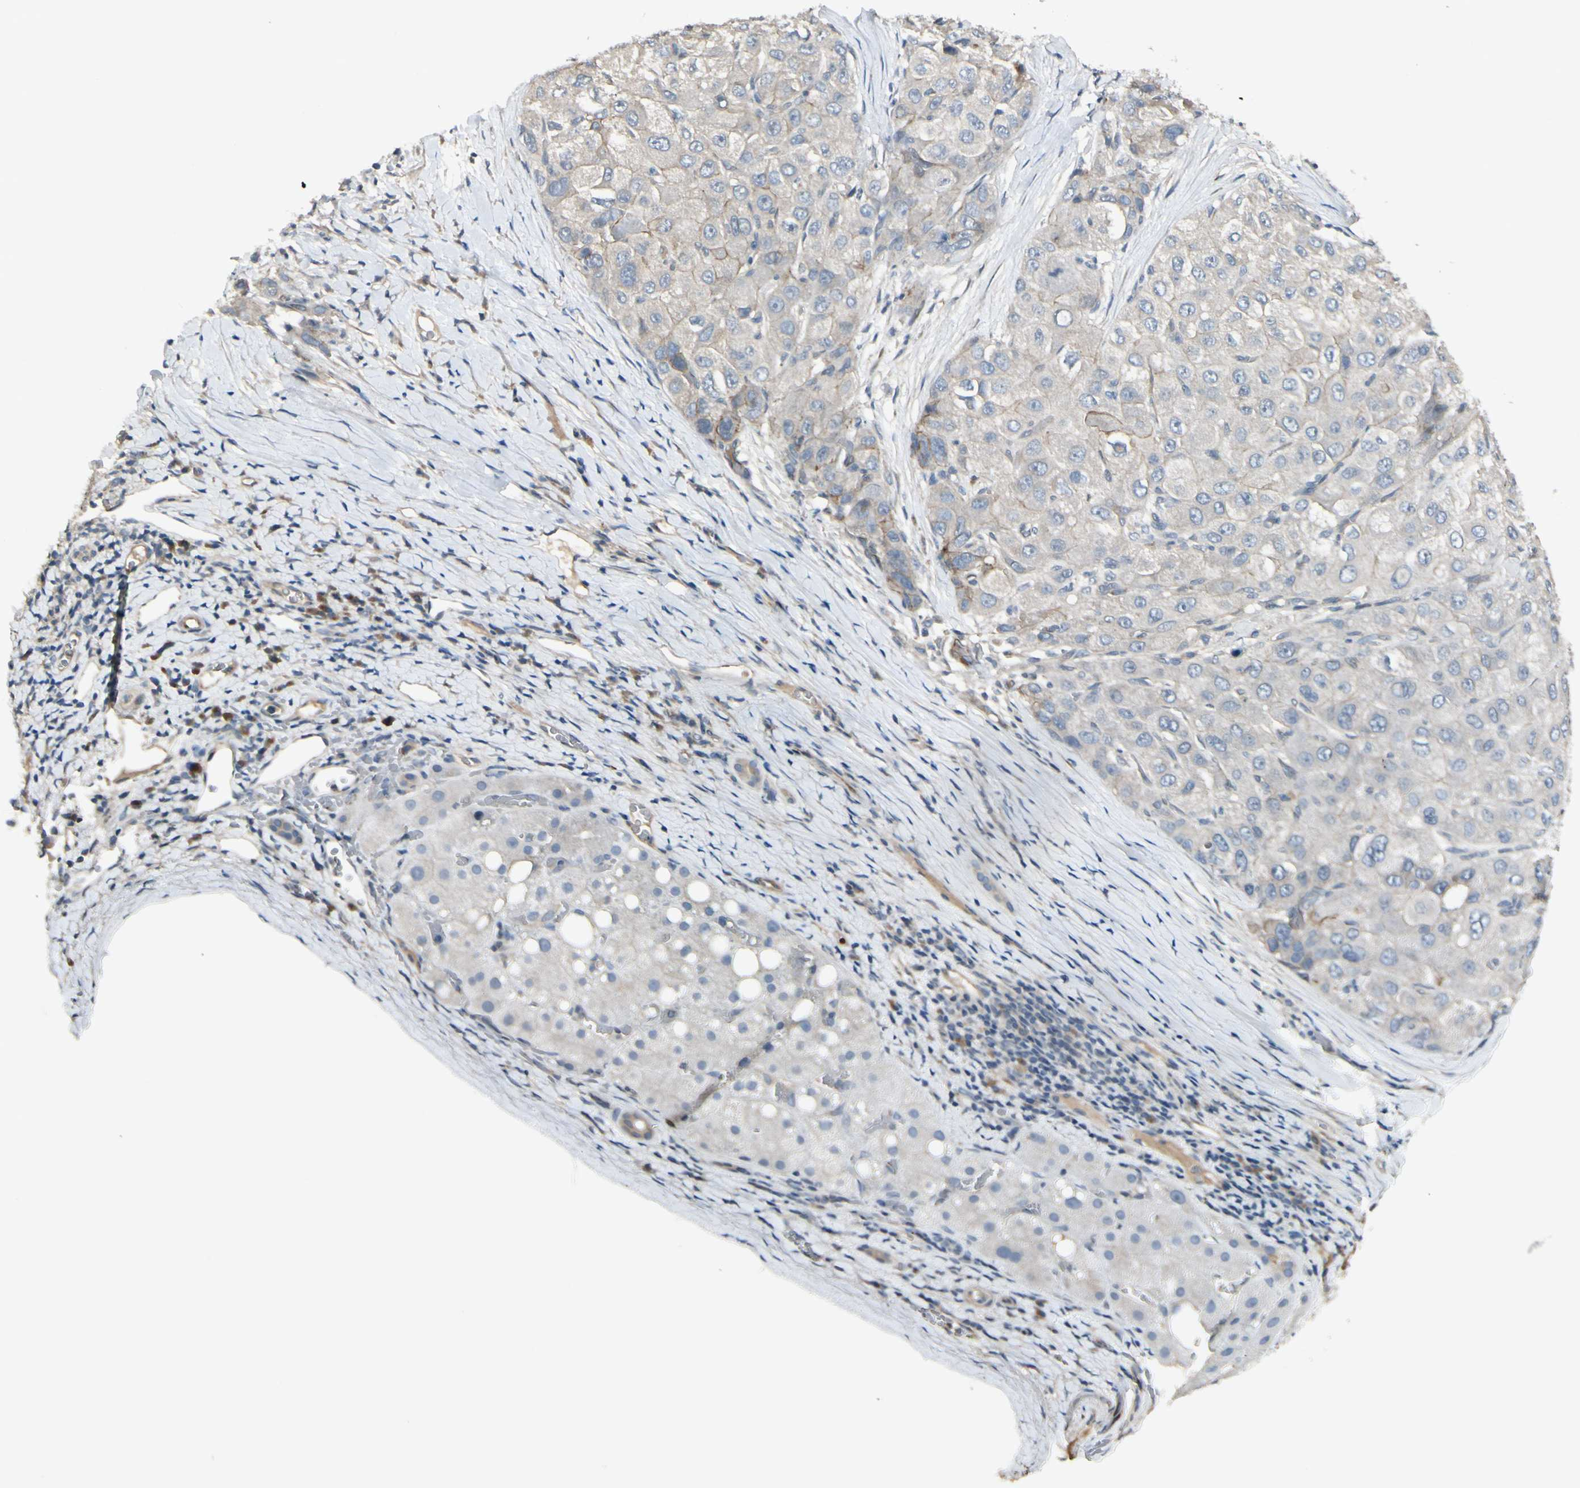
{"staining": {"intensity": "weak", "quantity": "<25%", "location": "cytoplasmic/membranous"}, "tissue": "liver cancer", "cell_type": "Tumor cells", "image_type": "cancer", "snomed": [{"axis": "morphology", "description": "Carcinoma, Hepatocellular, NOS"}, {"axis": "topography", "description": "Liver"}], "caption": "Micrograph shows no significant protein expression in tumor cells of liver hepatocellular carcinoma.", "gene": "PPP3CB", "patient": {"sex": "male", "age": 80}}